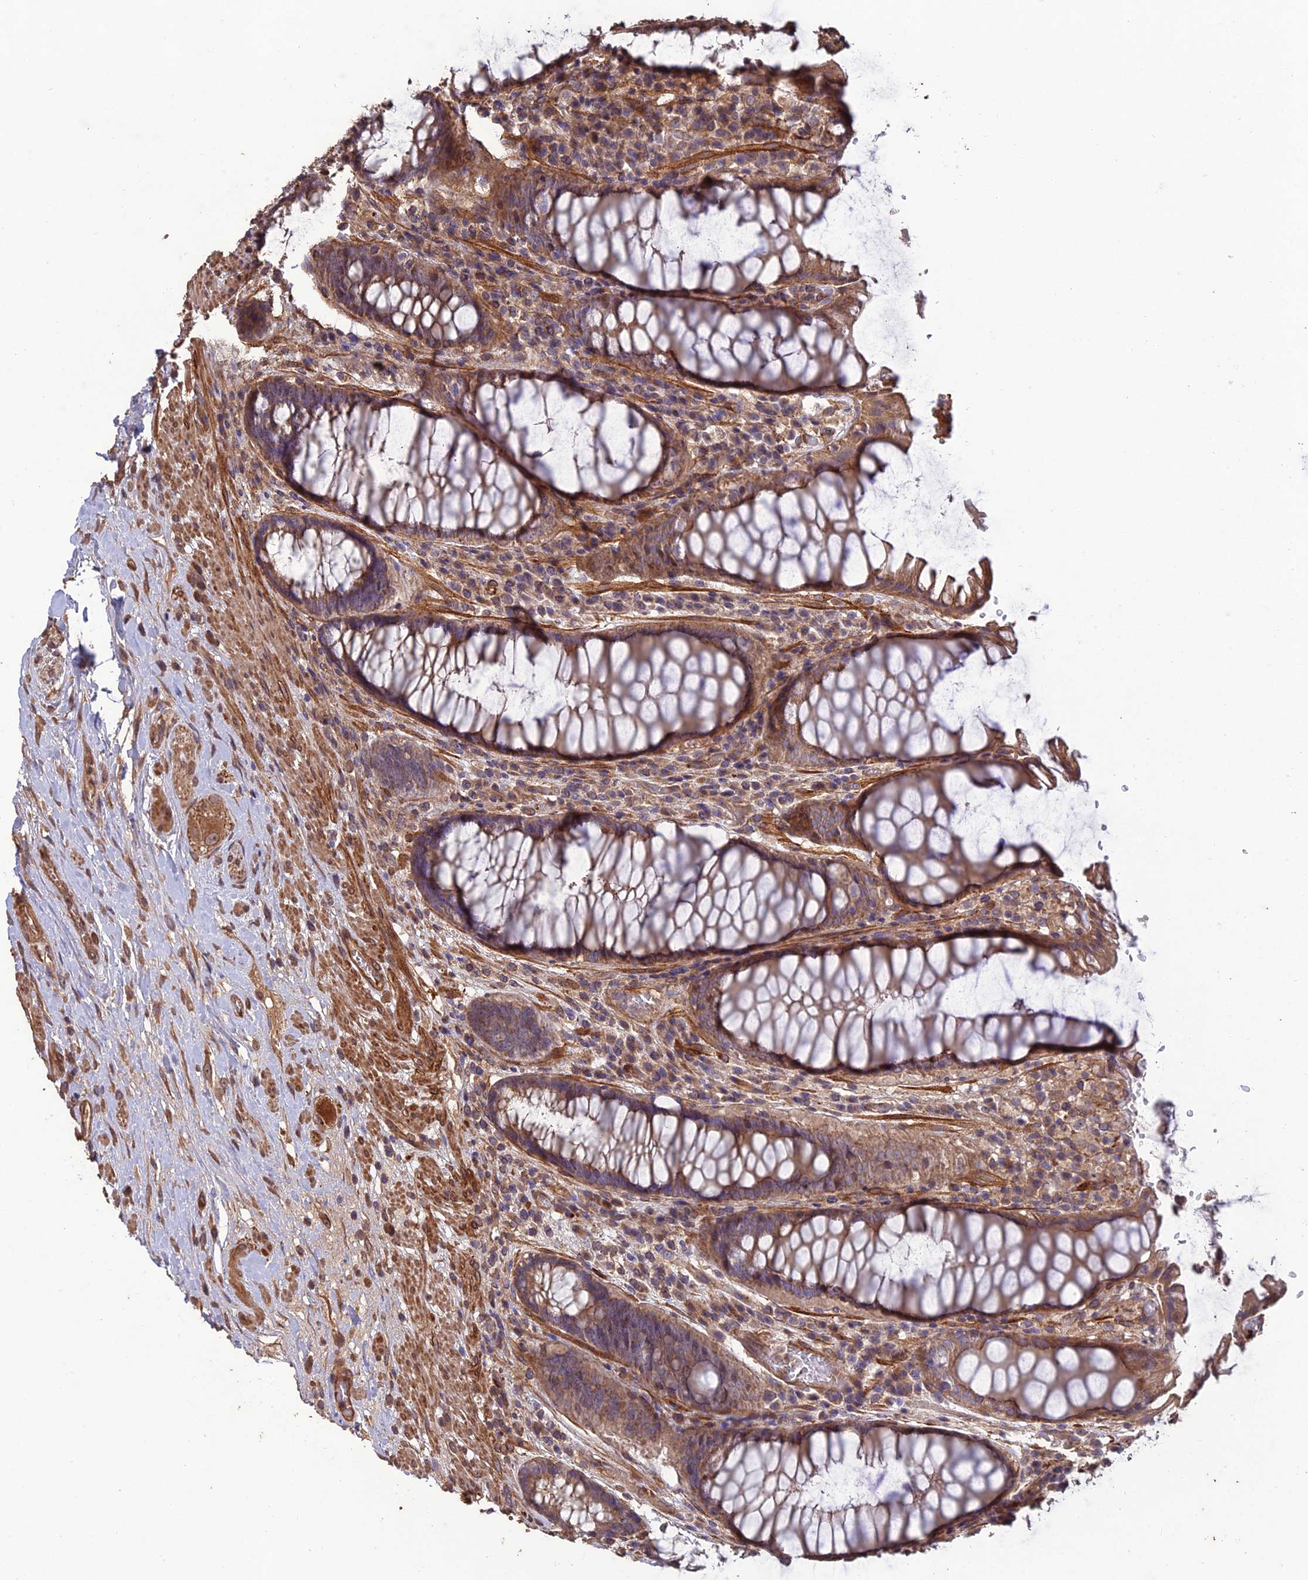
{"staining": {"intensity": "moderate", "quantity": ">75%", "location": "cytoplasmic/membranous"}, "tissue": "rectum", "cell_type": "Glandular cells", "image_type": "normal", "snomed": [{"axis": "morphology", "description": "Normal tissue, NOS"}, {"axis": "topography", "description": "Rectum"}], "caption": "Human rectum stained with a brown dye displays moderate cytoplasmic/membranous positive expression in about >75% of glandular cells.", "gene": "ATP6V0A2", "patient": {"sex": "male", "age": 64}}